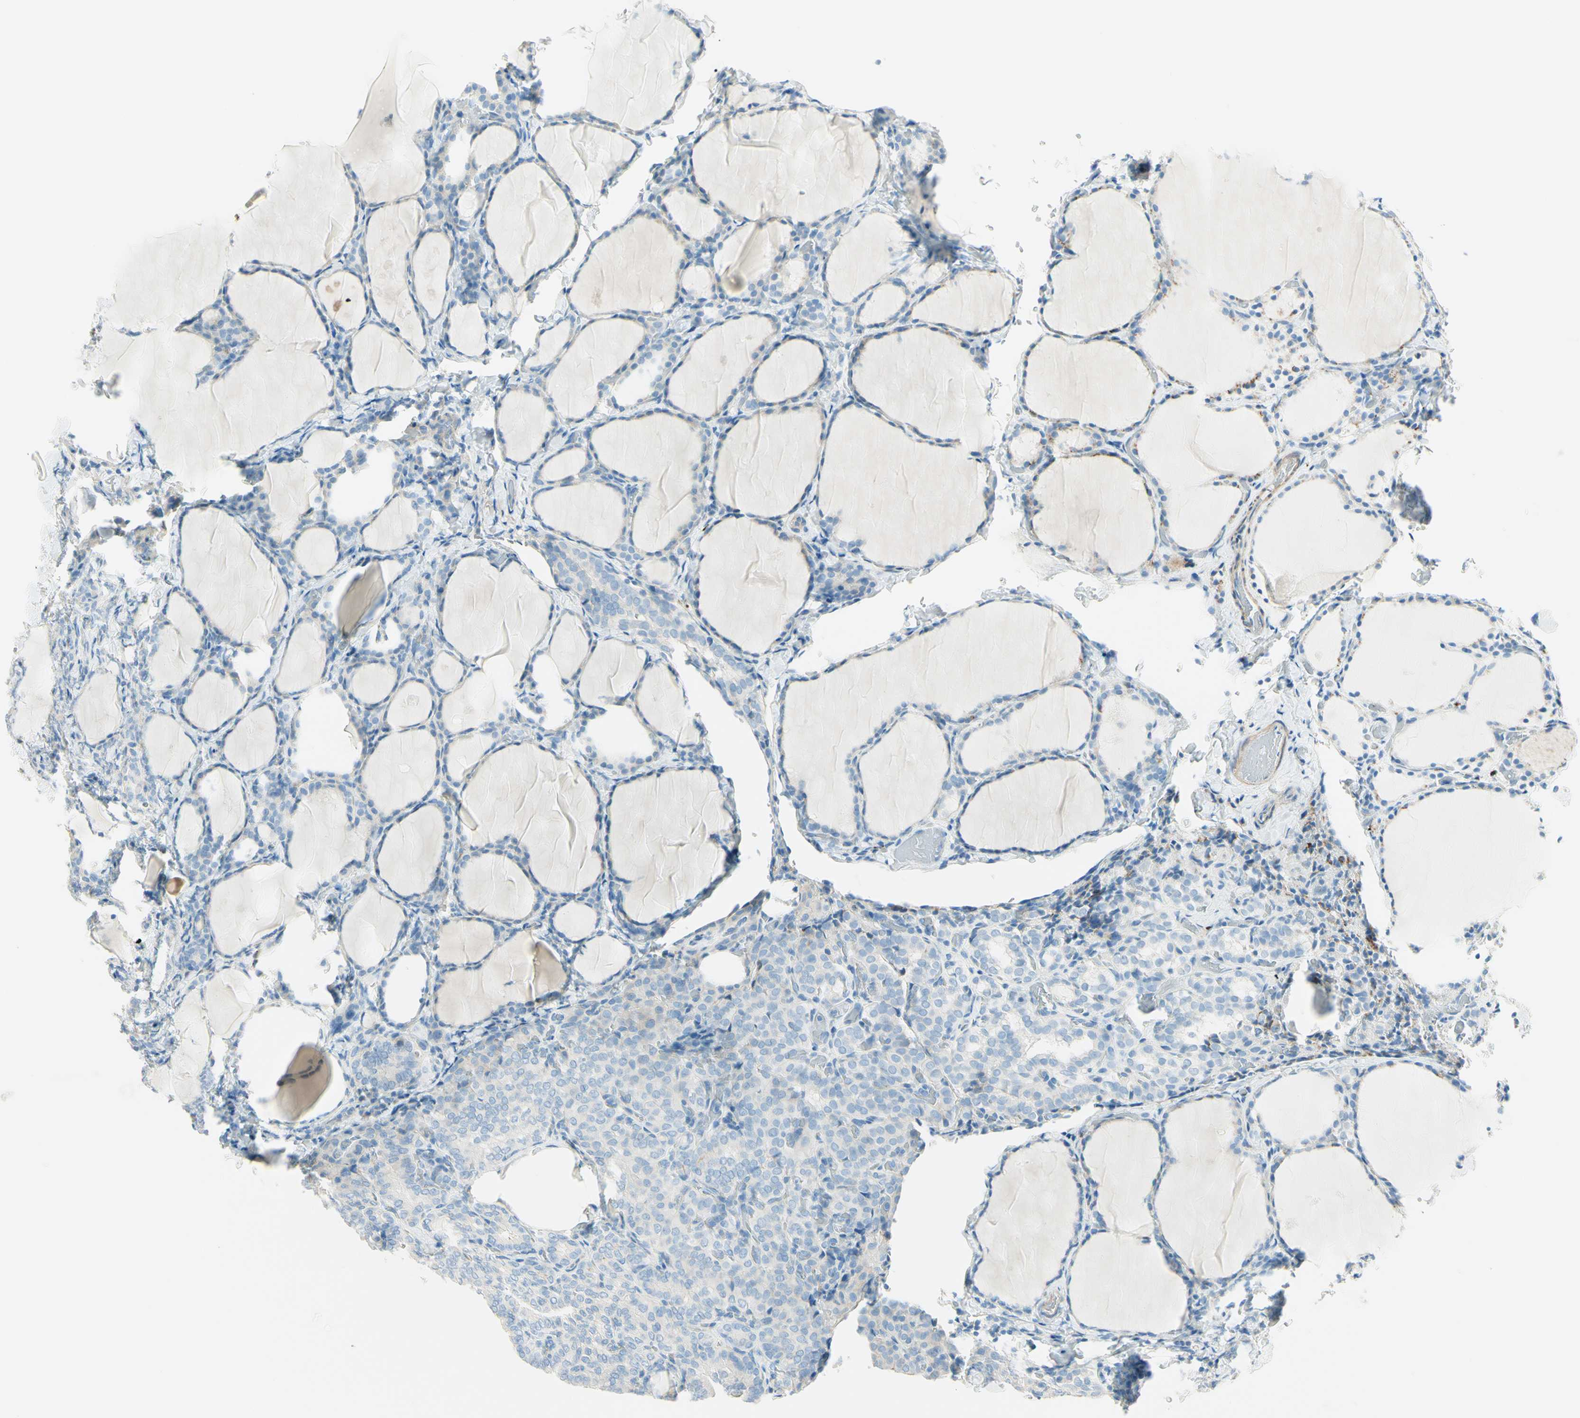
{"staining": {"intensity": "negative", "quantity": "none", "location": "none"}, "tissue": "thyroid cancer", "cell_type": "Tumor cells", "image_type": "cancer", "snomed": [{"axis": "morphology", "description": "Normal tissue, NOS"}, {"axis": "morphology", "description": "Papillary adenocarcinoma, NOS"}, {"axis": "topography", "description": "Thyroid gland"}], "caption": "The micrograph shows no significant expression in tumor cells of papillary adenocarcinoma (thyroid).", "gene": "NCBP2L", "patient": {"sex": "female", "age": 30}}